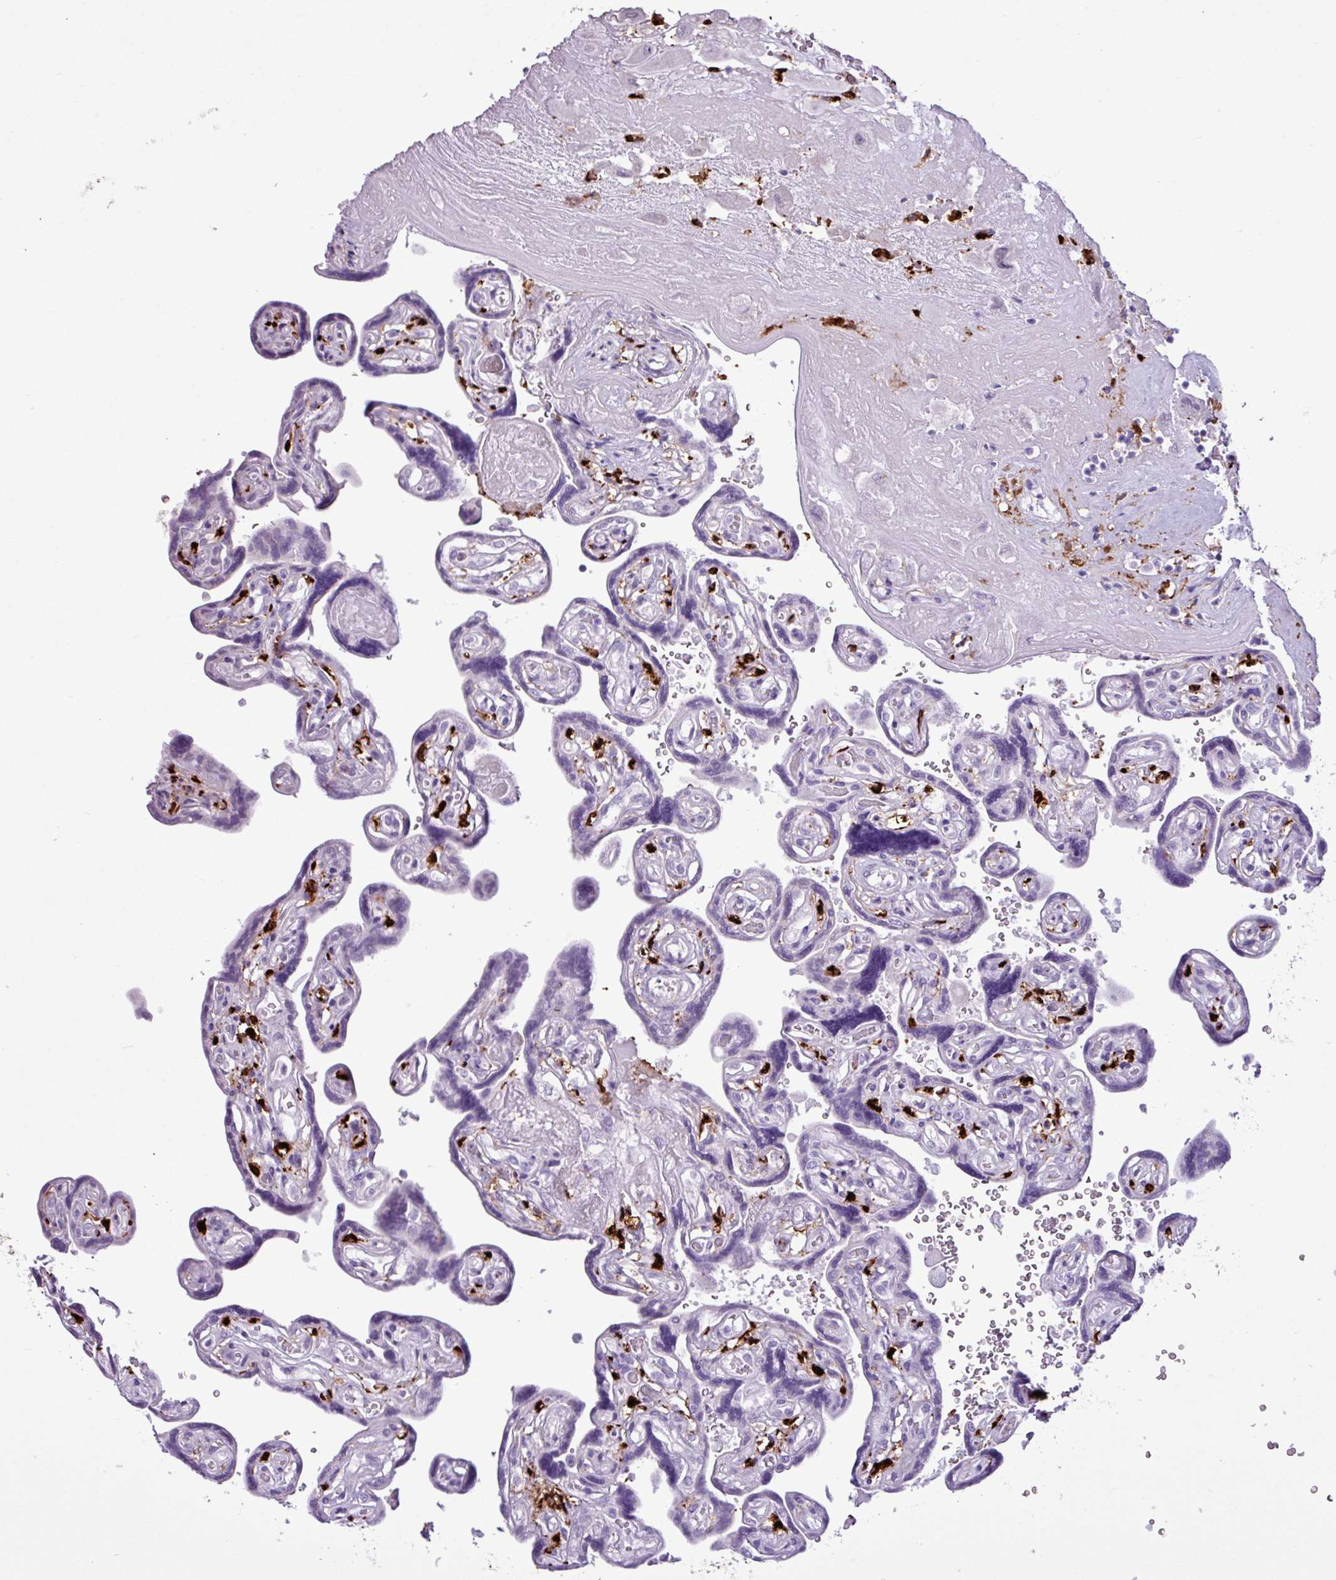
{"staining": {"intensity": "negative", "quantity": "none", "location": "none"}, "tissue": "placenta", "cell_type": "Trophoblastic cells", "image_type": "normal", "snomed": [{"axis": "morphology", "description": "Normal tissue, NOS"}, {"axis": "topography", "description": "Placenta"}], "caption": "IHC histopathology image of unremarkable placenta: human placenta stained with DAB (3,3'-diaminobenzidine) exhibits no significant protein positivity in trophoblastic cells. (Brightfield microscopy of DAB (3,3'-diaminobenzidine) immunohistochemistry (IHC) at high magnification).", "gene": "TMEM200C", "patient": {"sex": "female", "age": 32}}